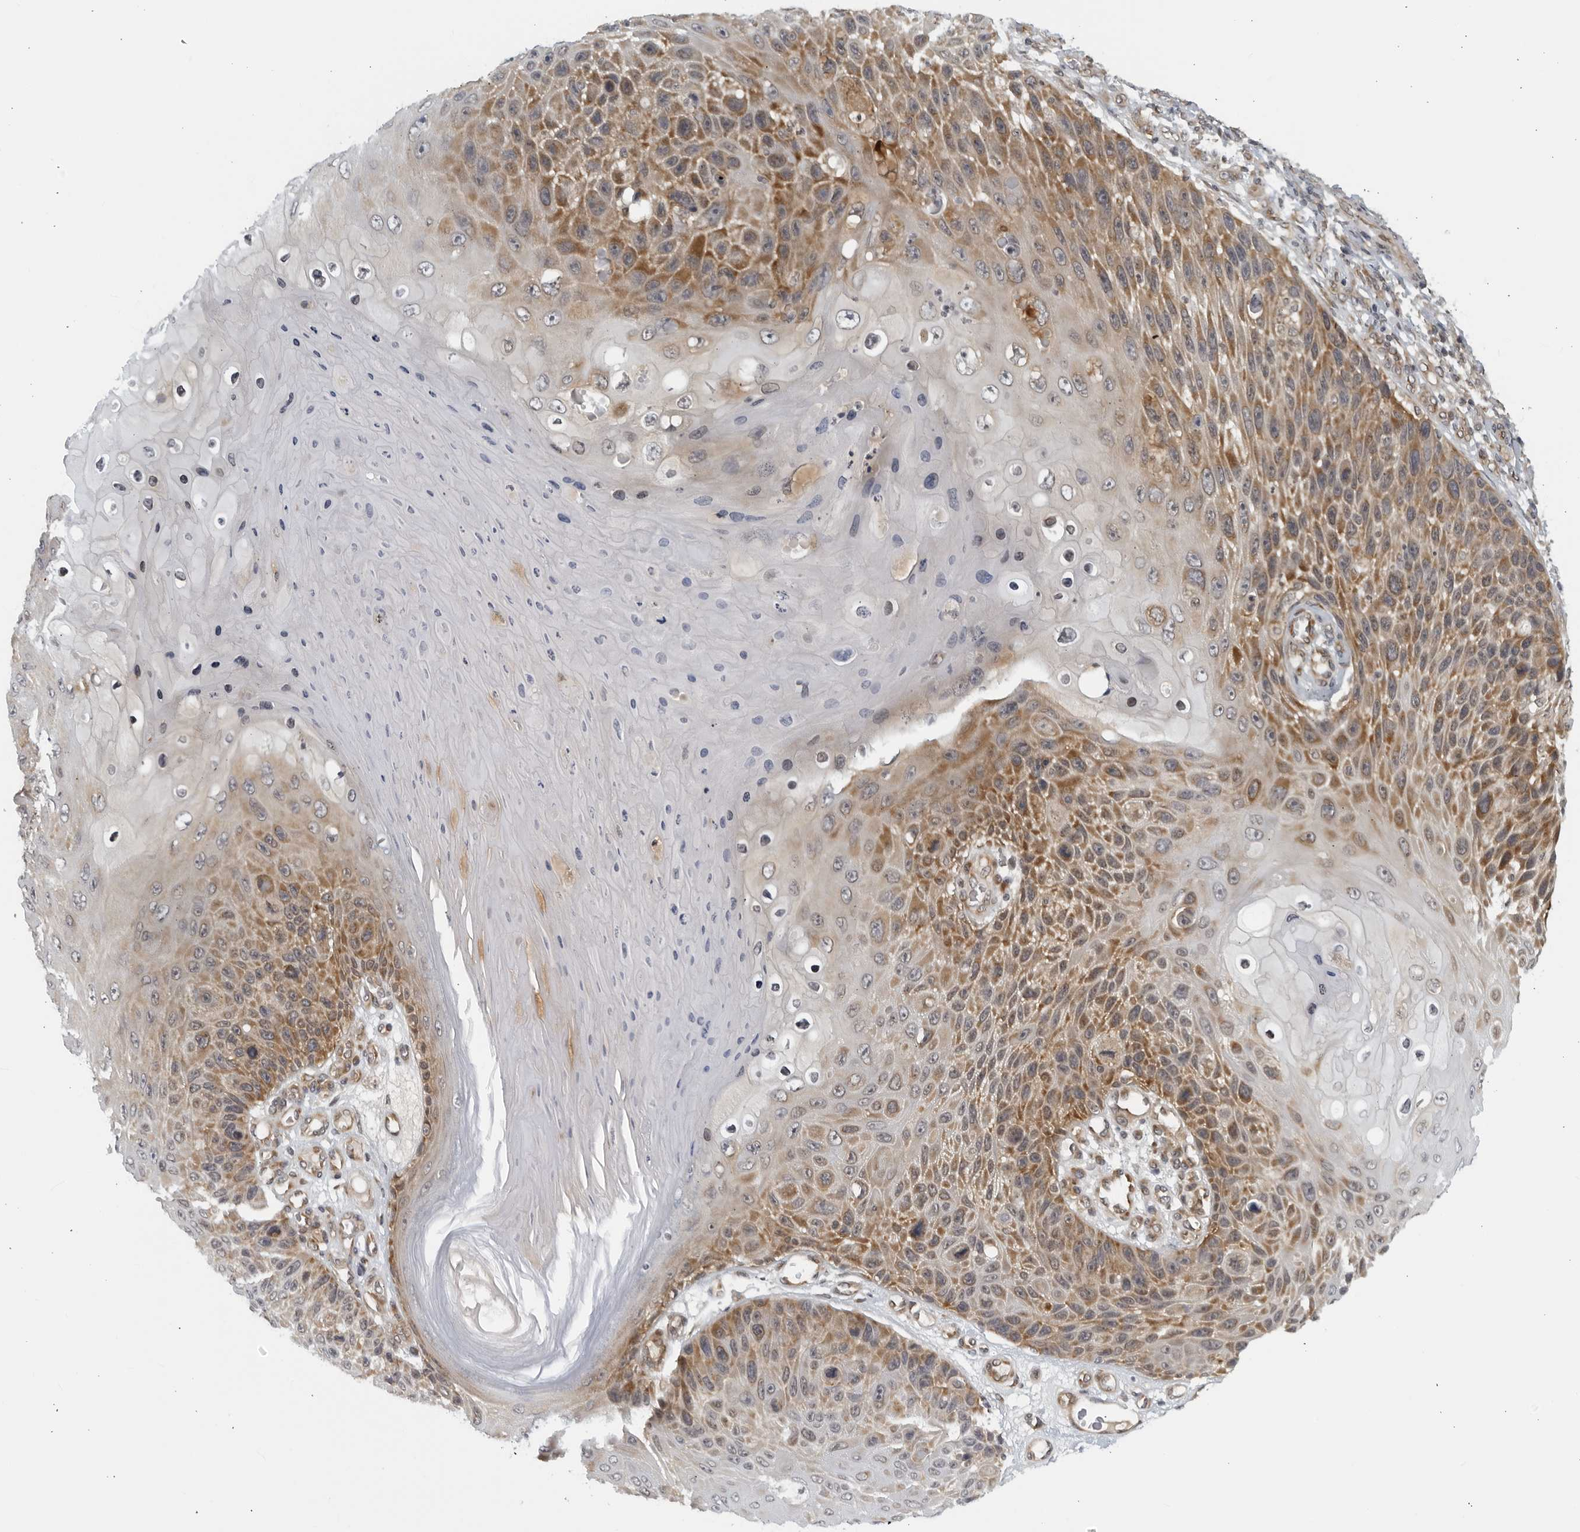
{"staining": {"intensity": "moderate", "quantity": "25%-75%", "location": "cytoplasmic/membranous"}, "tissue": "skin cancer", "cell_type": "Tumor cells", "image_type": "cancer", "snomed": [{"axis": "morphology", "description": "Squamous cell carcinoma, NOS"}, {"axis": "topography", "description": "Skin"}], "caption": "A micrograph showing moderate cytoplasmic/membranous positivity in about 25%-75% of tumor cells in skin cancer (squamous cell carcinoma), as visualized by brown immunohistochemical staining.", "gene": "RC3H1", "patient": {"sex": "female", "age": 88}}